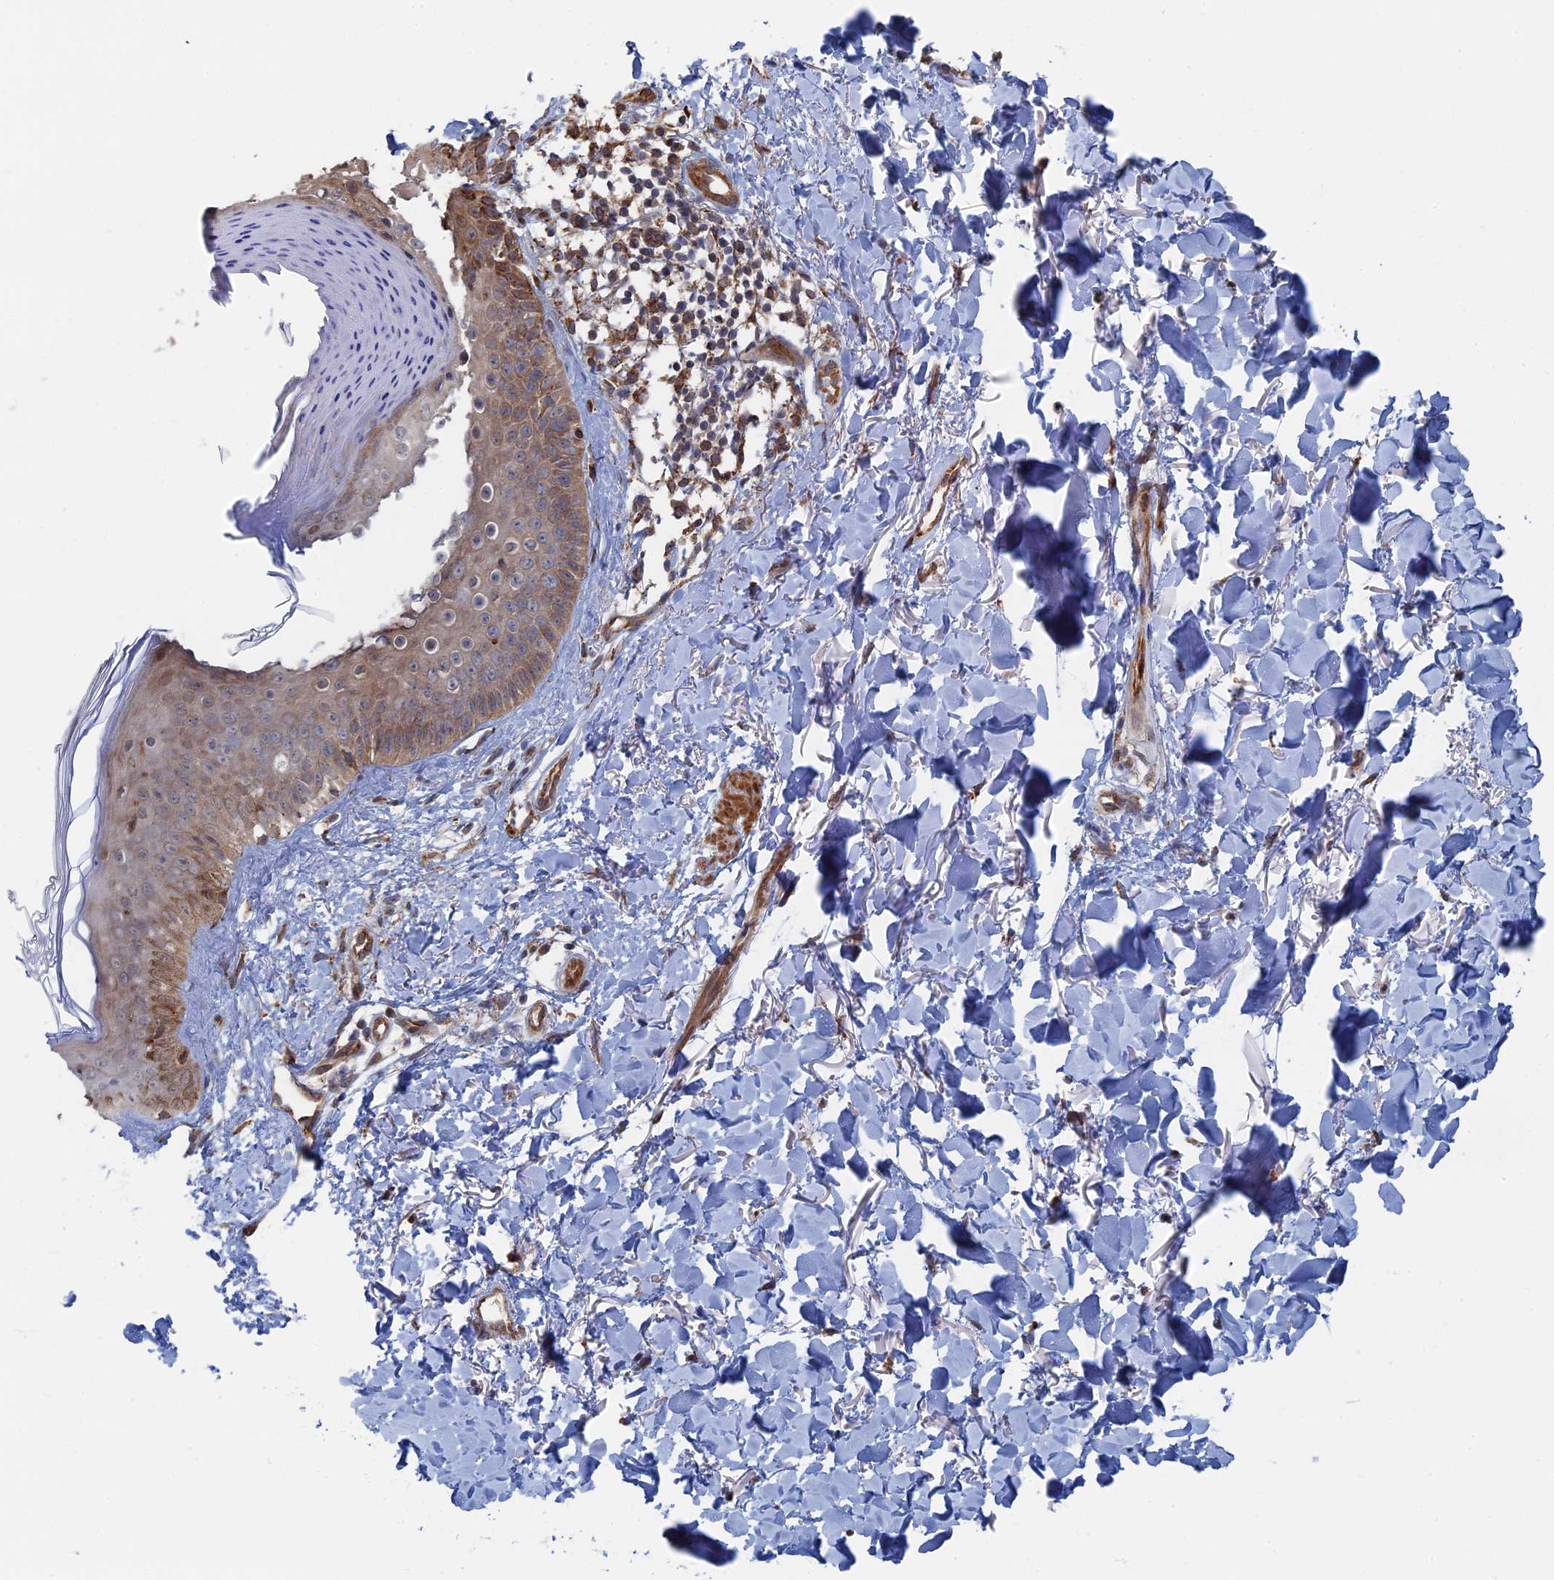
{"staining": {"intensity": "moderate", "quantity": ">75%", "location": "cytoplasmic/membranous"}, "tissue": "skin", "cell_type": "Fibroblasts", "image_type": "normal", "snomed": [{"axis": "morphology", "description": "Normal tissue, NOS"}, {"axis": "topography", "description": "Skin"}], "caption": "Human skin stained with a brown dye reveals moderate cytoplasmic/membranous positive positivity in approximately >75% of fibroblasts.", "gene": "BPIFB6", "patient": {"sex": "female", "age": 58}}